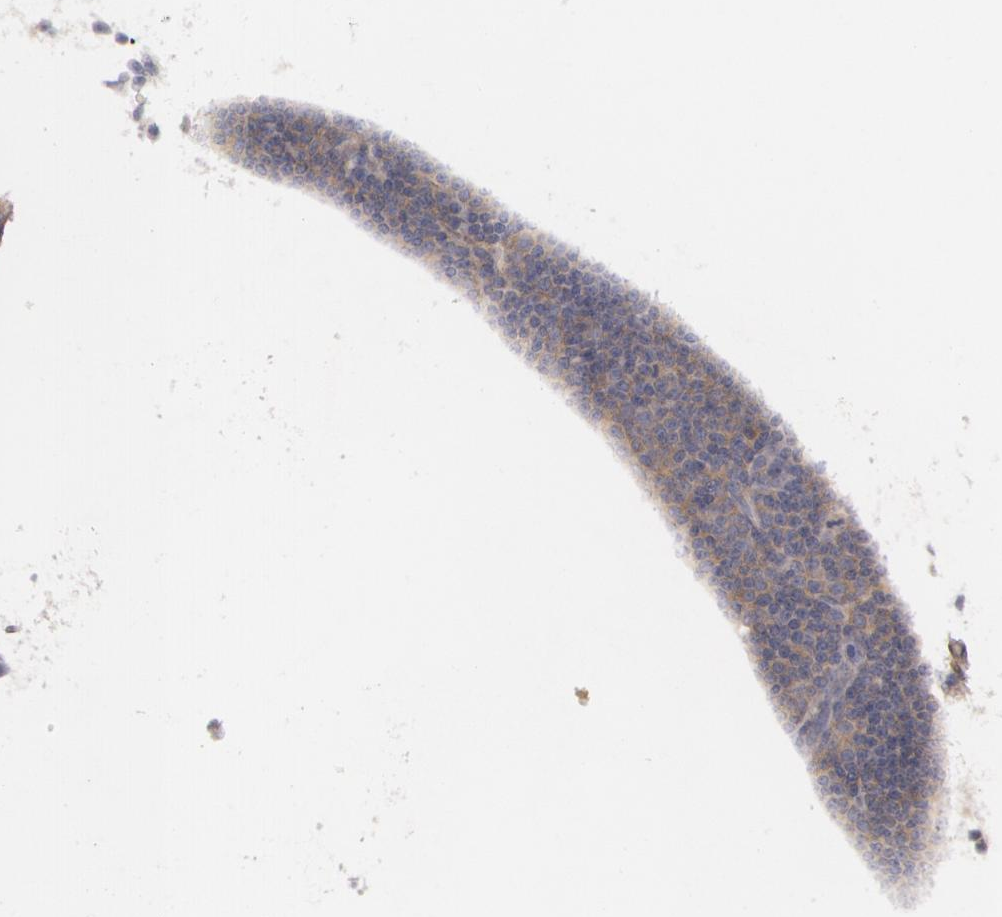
{"staining": {"intensity": "weak", "quantity": "25%-75%", "location": "cytoplasmic/membranous"}, "tissue": "lymphoma", "cell_type": "Tumor cells", "image_type": "cancer", "snomed": [{"axis": "morphology", "description": "Malignant lymphoma, non-Hodgkin's type, Low grade"}, {"axis": "topography", "description": "Lymph node"}], "caption": "This histopathology image exhibits immunohistochemistry (IHC) staining of malignant lymphoma, non-Hodgkin's type (low-grade), with low weak cytoplasmic/membranous staining in about 25%-75% of tumor cells.", "gene": "CASK", "patient": {"sex": "male", "age": 57}}